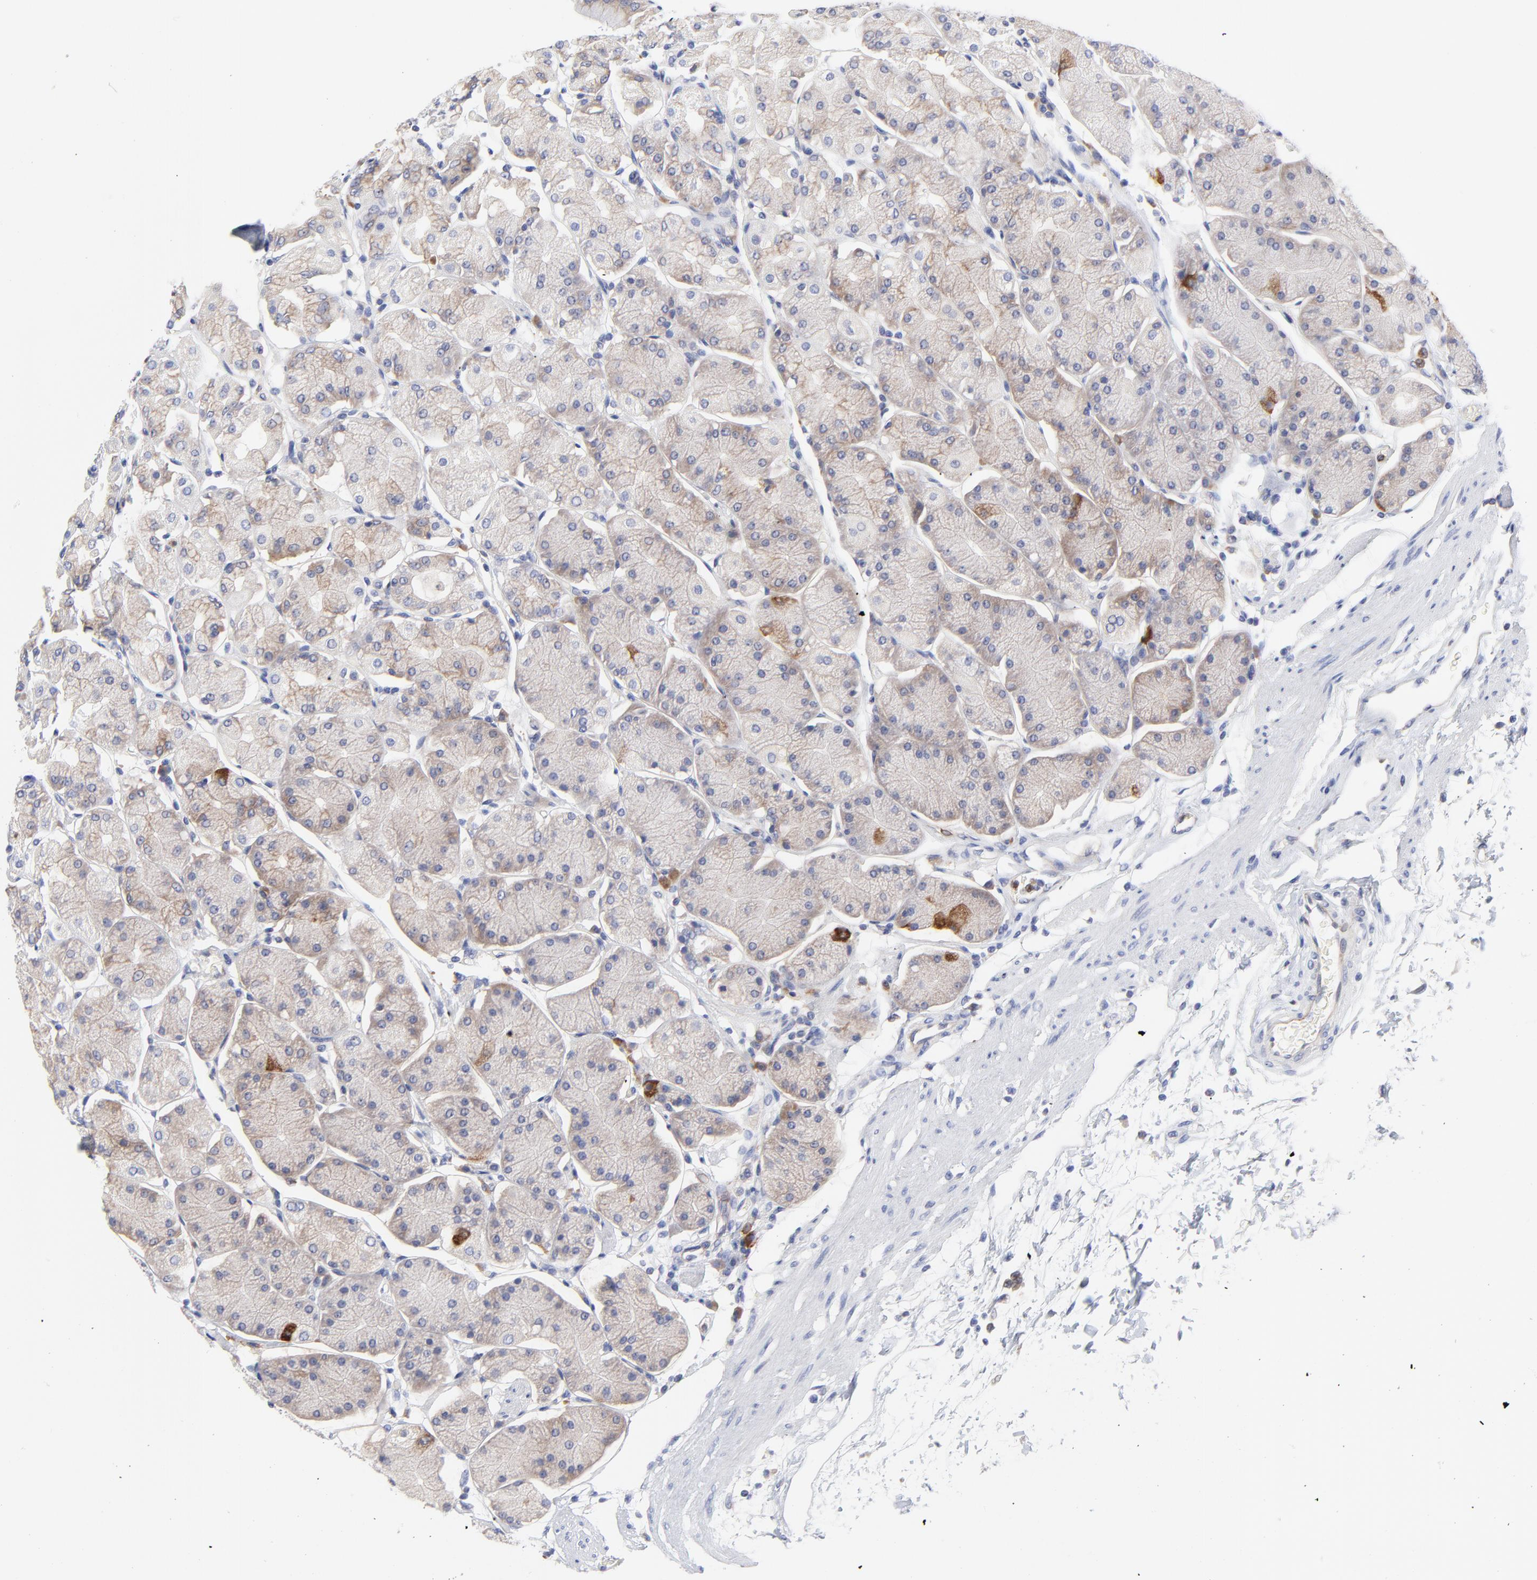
{"staining": {"intensity": "moderate", "quantity": ">75%", "location": "cytoplasmic/membranous"}, "tissue": "stomach", "cell_type": "Glandular cells", "image_type": "normal", "snomed": [{"axis": "morphology", "description": "Normal tissue, NOS"}, {"axis": "topography", "description": "Stomach, upper"}, {"axis": "topography", "description": "Stomach"}], "caption": "IHC (DAB) staining of unremarkable human stomach demonstrates moderate cytoplasmic/membranous protein expression in approximately >75% of glandular cells. (DAB (3,3'-diaminobenzidine) IHC with brightfield microscopy, high magnification).", "gene": "MOSPD2", "patient": {"sex": "male", "age": 76}}